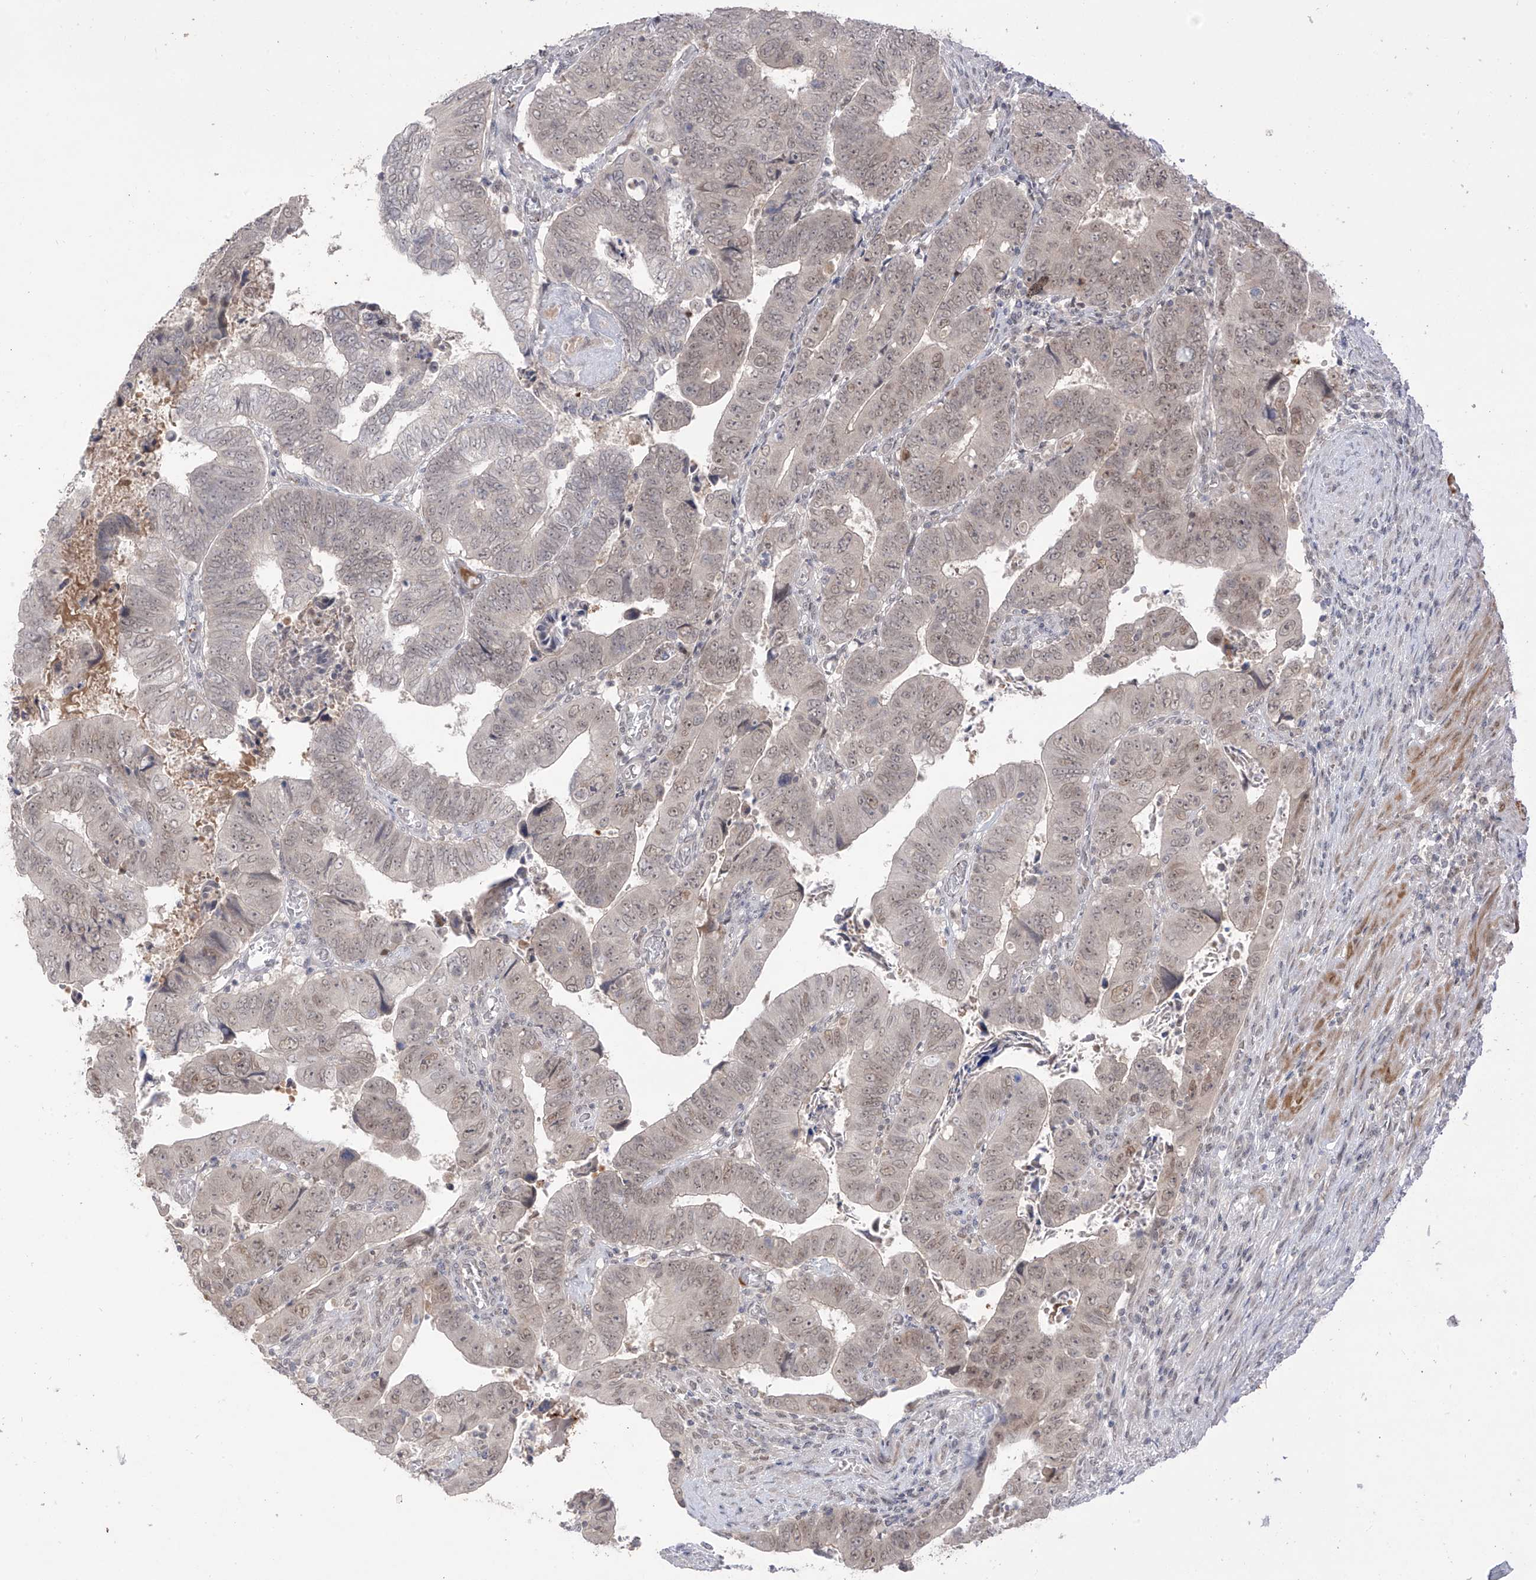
{"staining": {"intensity": "weak", "quantity": ">75%", "location": "nuclear"}, "tissue": "colorectal cancer", "cell_type": "Tumor cells", "image_type": "cancer", "snomed": [{"axis": "morphology", "description": "Normal tissue, NOS"}, {"axis": "morphology", "description": "Adenocarcinoma, NOS"}, {"axis": "topography", "description": "Rectum"}], "caption": "Protein expression analysis of human colorectal cancer (adenocarcinoma) reveals weak nuclear expression in approximately >75% of tumor cells.", "gene": "OGT", "patient": {"sex": "female", "age": 65}}